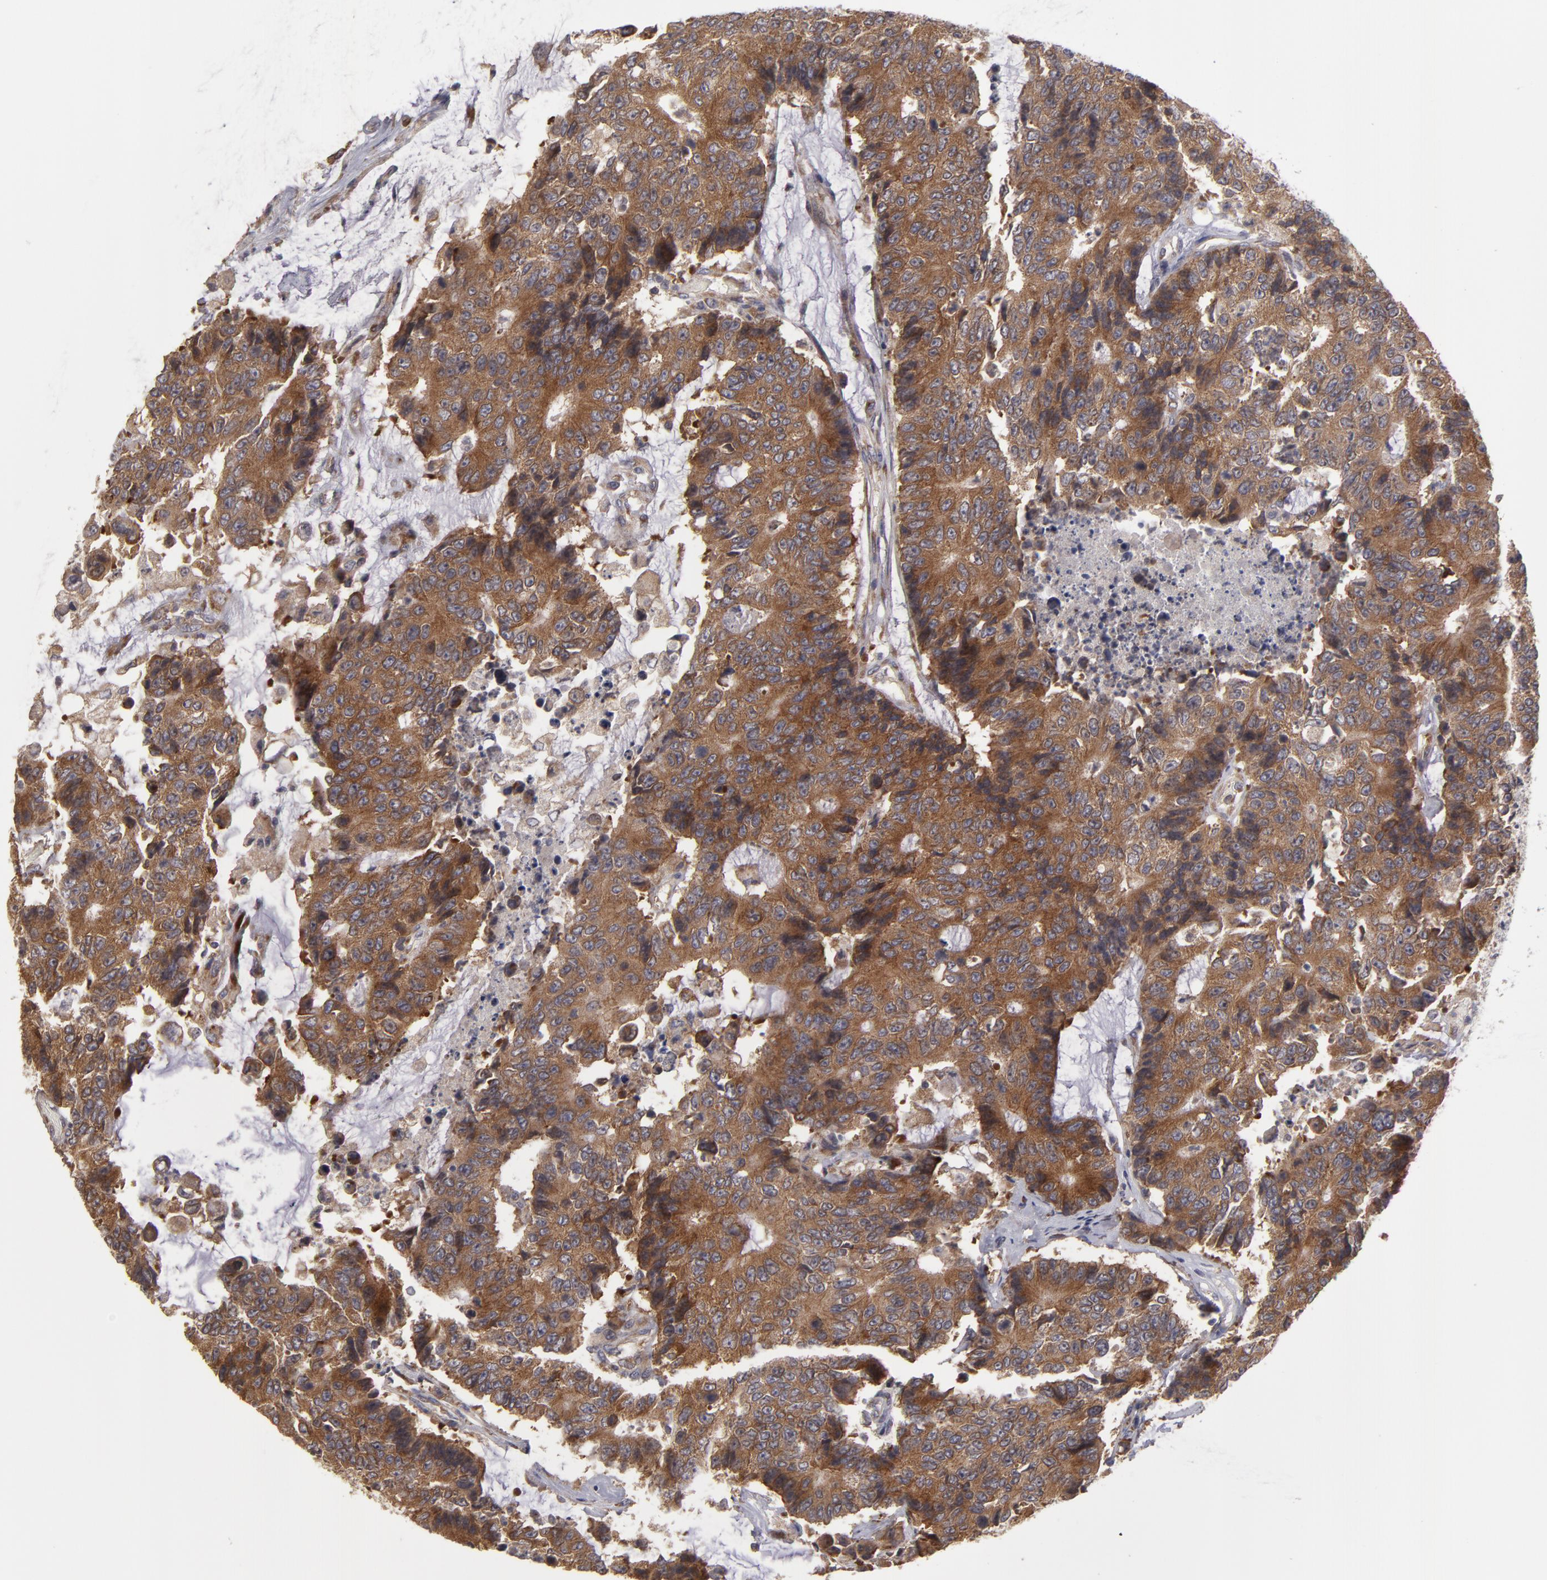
{"staining": {"intensity": "strong", "quantity": ">75%", "location": "cytoplasmic/membranous"}, "tissue": "colorectal cancer", "cell_type": "Tumor cells", "image_type": "cancer", "snomed": [{"axis": "morphology", "description": "Adenocarcinoma, NOS"}, {"axis": "topography", "description": "Colon"}], "caption": "Protein staining shows strong cytoplasmic/membranous expression in about >75% of tumor cells in colorectal cancer.", "gene": "SND1", "patient": {"sex": "female", "age": 86}}